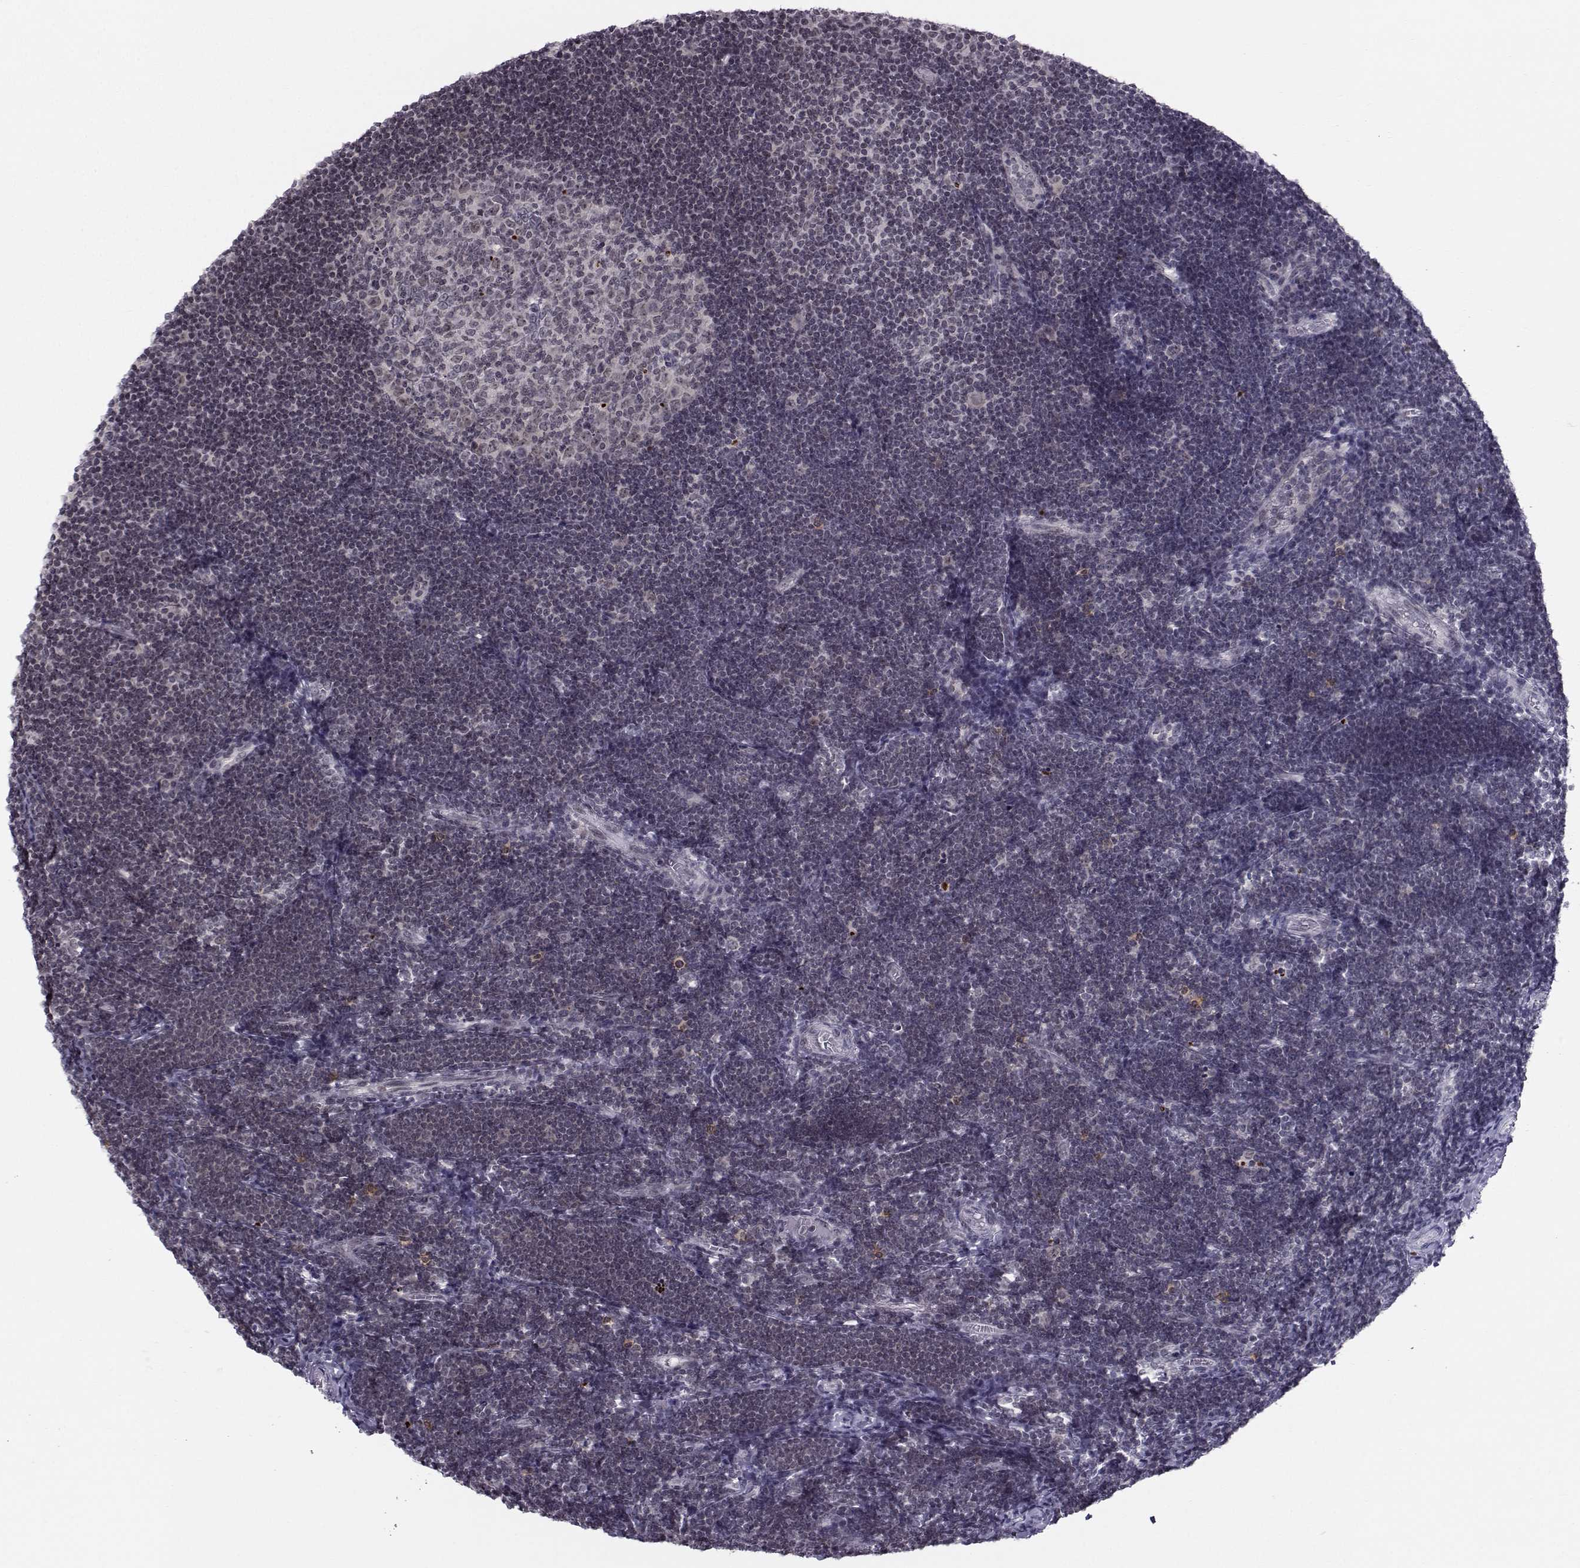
{"staining": {"intensity": "negative", "quantity": "none", "location": "none"}, "tissue": "tonsil", "cell_type": "Germinal center cells", "image_type": "normal", "snomed": [{"axis": "morphology", "description": "Normal tissue, NOS"}, {"axis": "topography", "description": "Tonsil"}], "caption": "The photomicrograph reveals no significant expression in germinal center cells of tonsil.", "gene": "MARCHF4", "patient": {"sex": "female", "age": 13}}